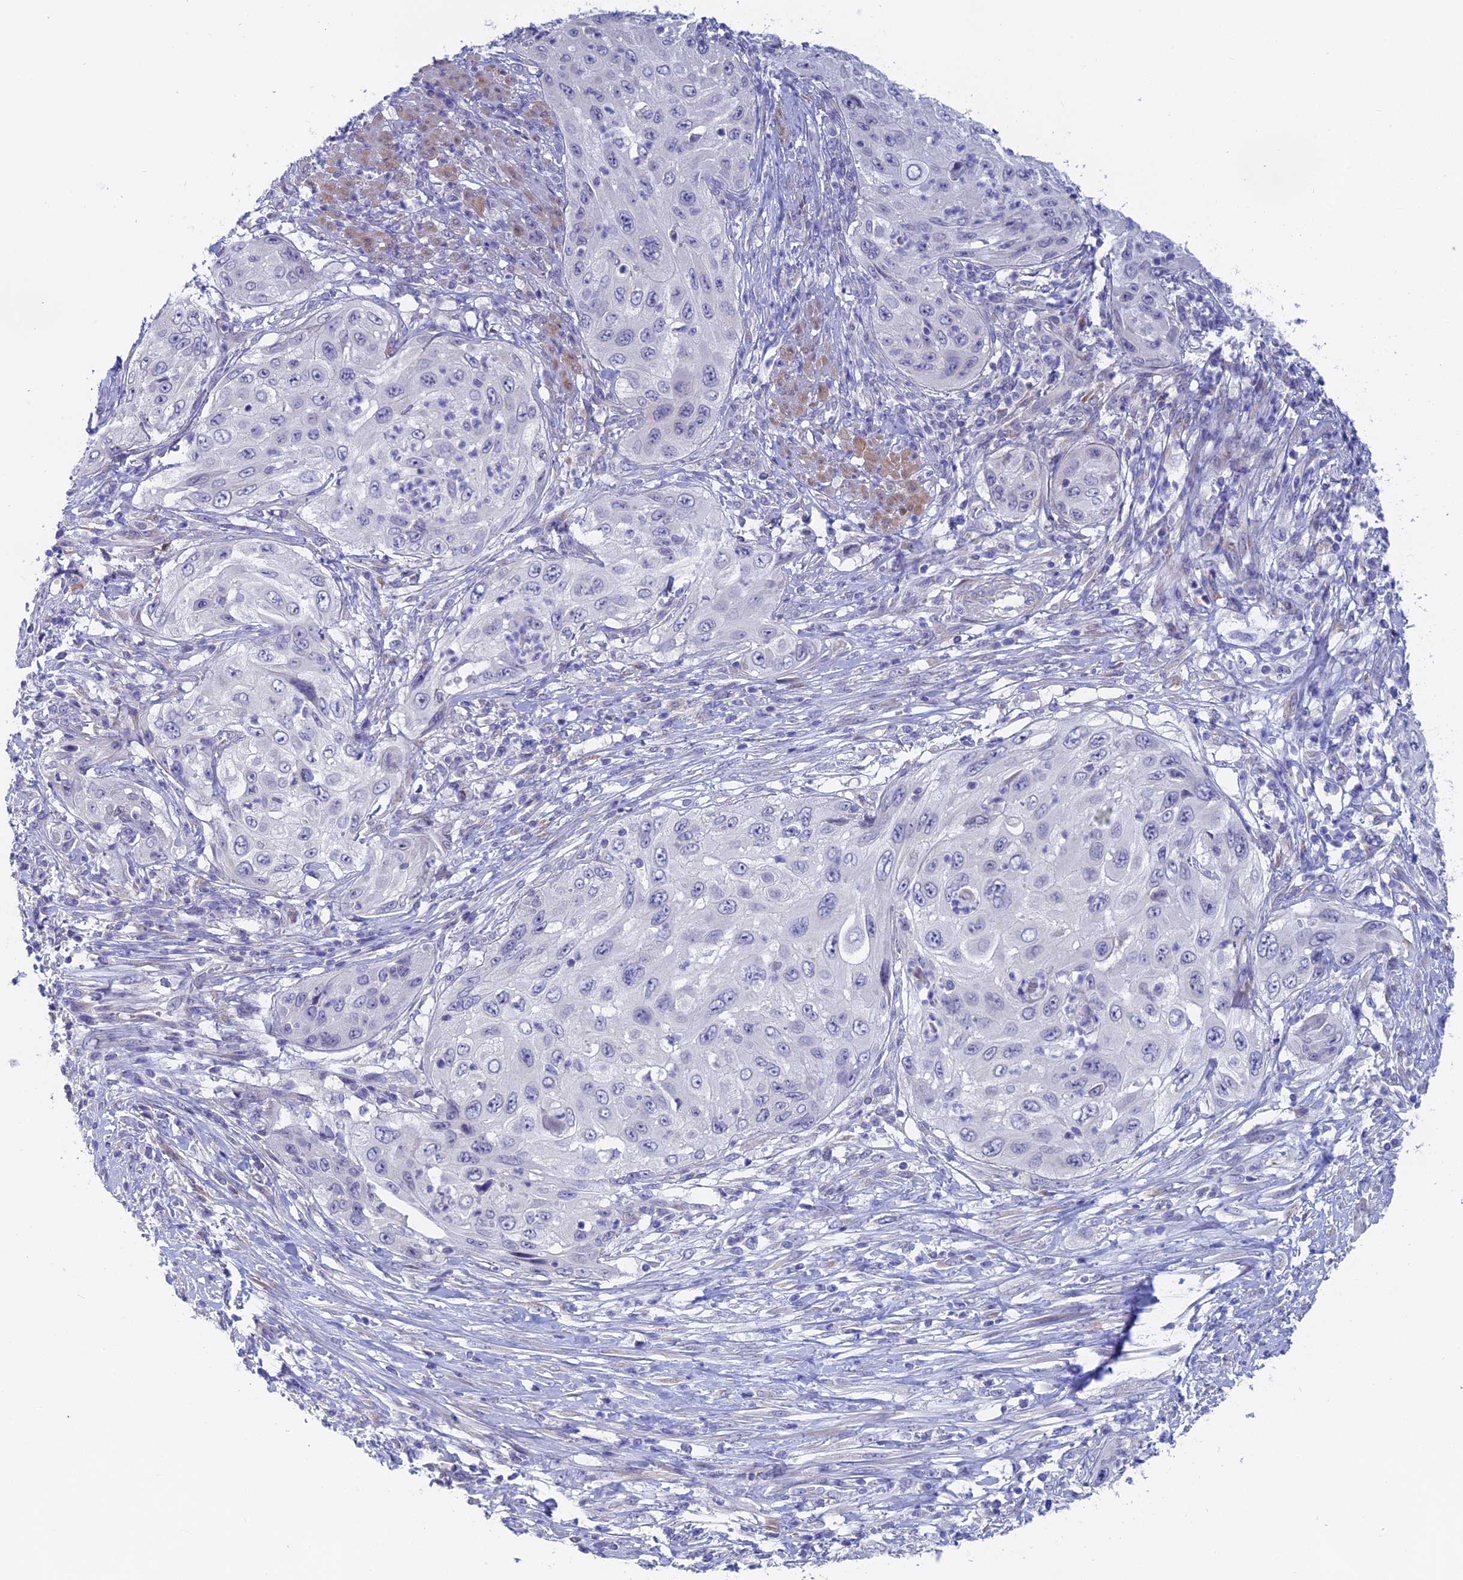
{"staining": {"intensity": "negative", "quantity": "none", "location": "none"}, "tissue": "cervical cancer", "cell_type": "Tumor cells", "image_type": "cancer", "snomed": [{"axis": "morphology", "description": "Squamous cell carcinoma, NOS"}, {"axis": "topography", "description": "Cervix"}], "caption": "Immunohistochemistry (IHC) of squamous cell carcinoma (cervical) displays no staining in tumor cells.", "gene": "GLB1L", "patient": {"sex": "female", "age": 42}}